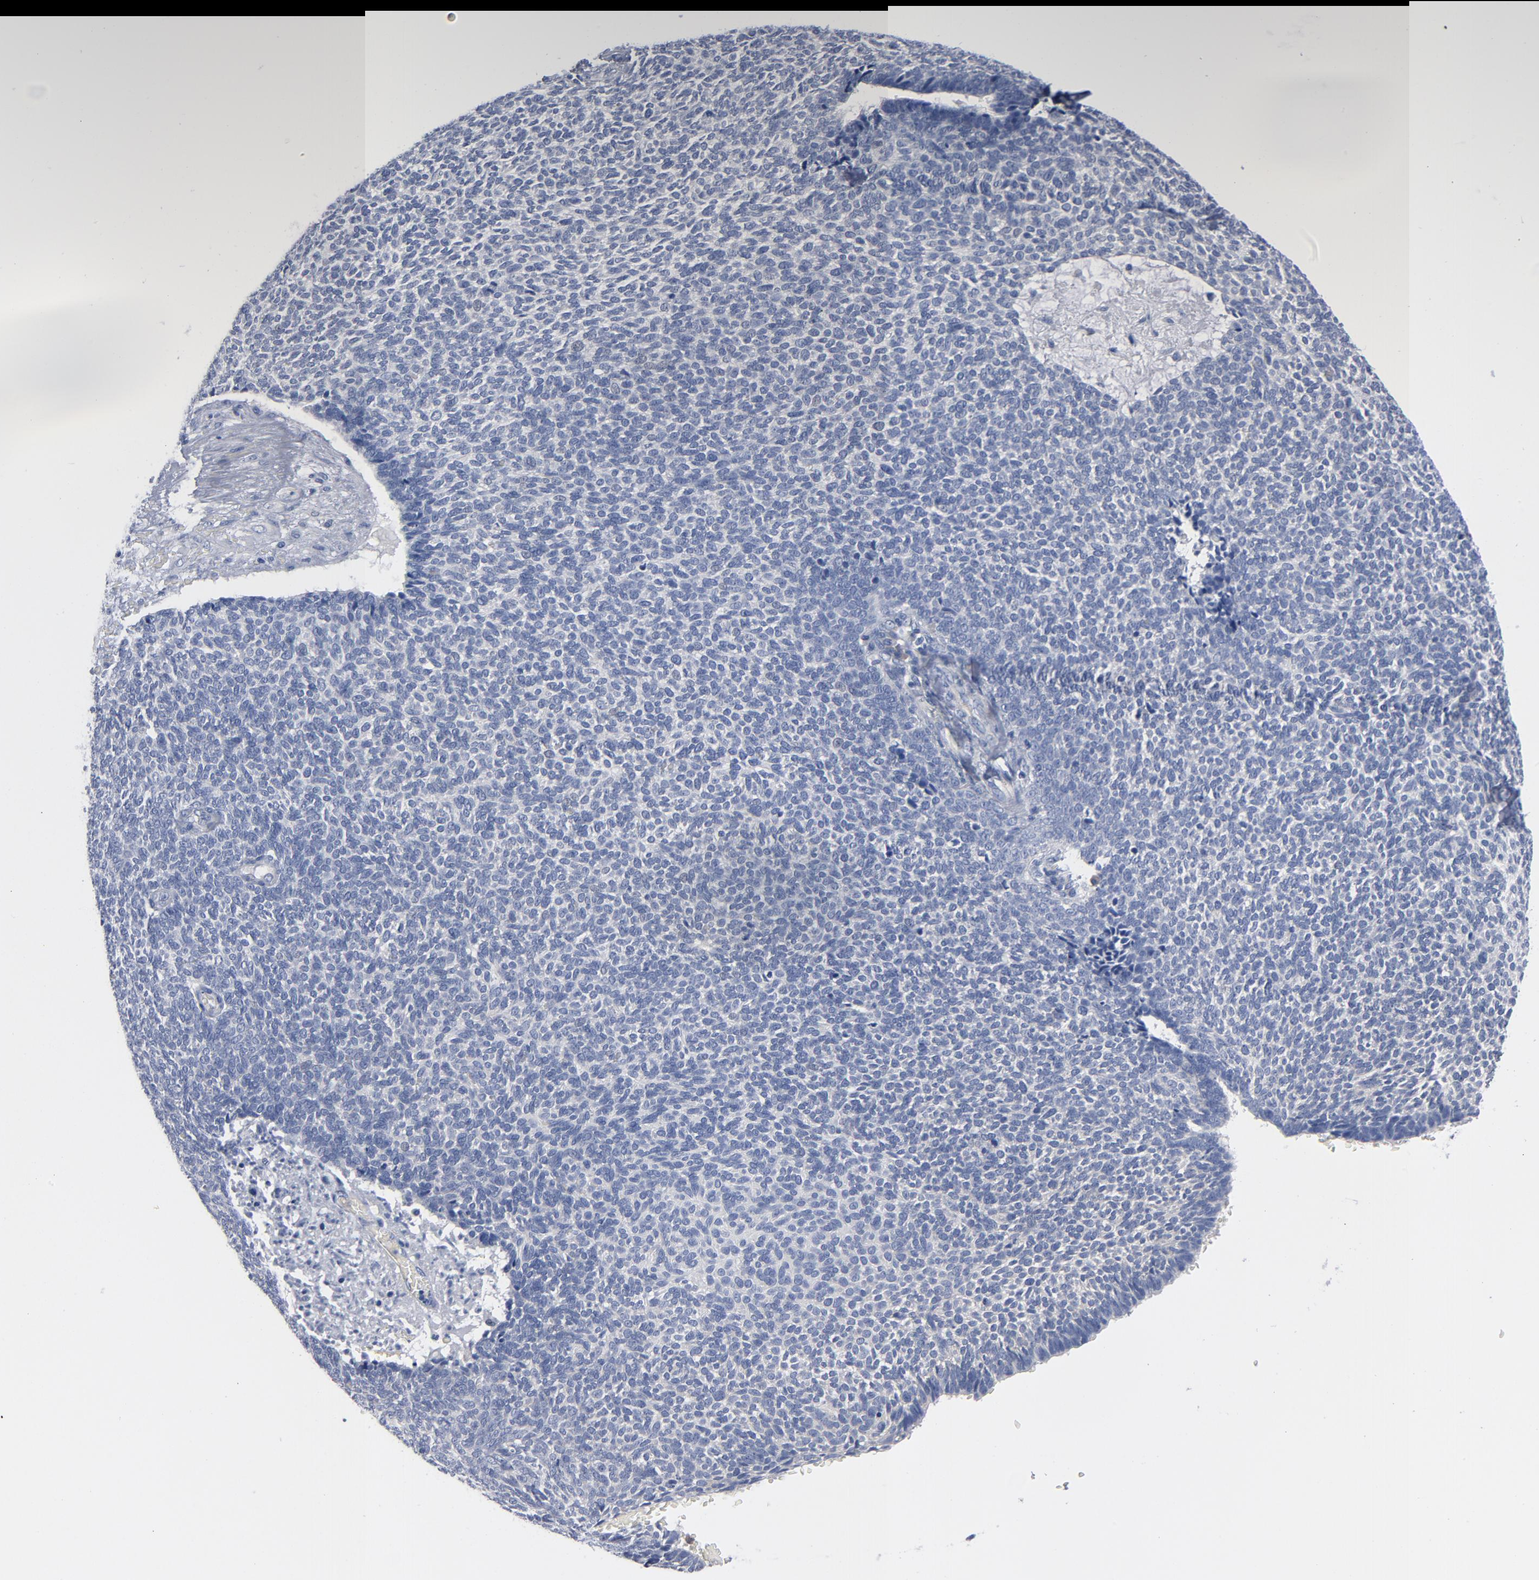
{"staining": {"intensity": "negative", "quantity": "none", "location": "none"}, "tissue": "skin cancer", "cell_type": "Tumor cells", "image_type": "cancer", "snomed": [{"axis": "morphology", "description": "Basal cell carcinoma"}, {"axis": "topography", "description": "Skin"}], "caption": "An image of human basal cell carcinoma (skin) is negative for staining in tumor cells. Brightfield microscopy of immunohistochemistry (IHC) stained with DAB (3,3'-diaminobenzidine) (brown) and hematoxylin (blue), captured at high magnification.", "gene": "CD86", "patient": {"sex": "male", "age": 87}}